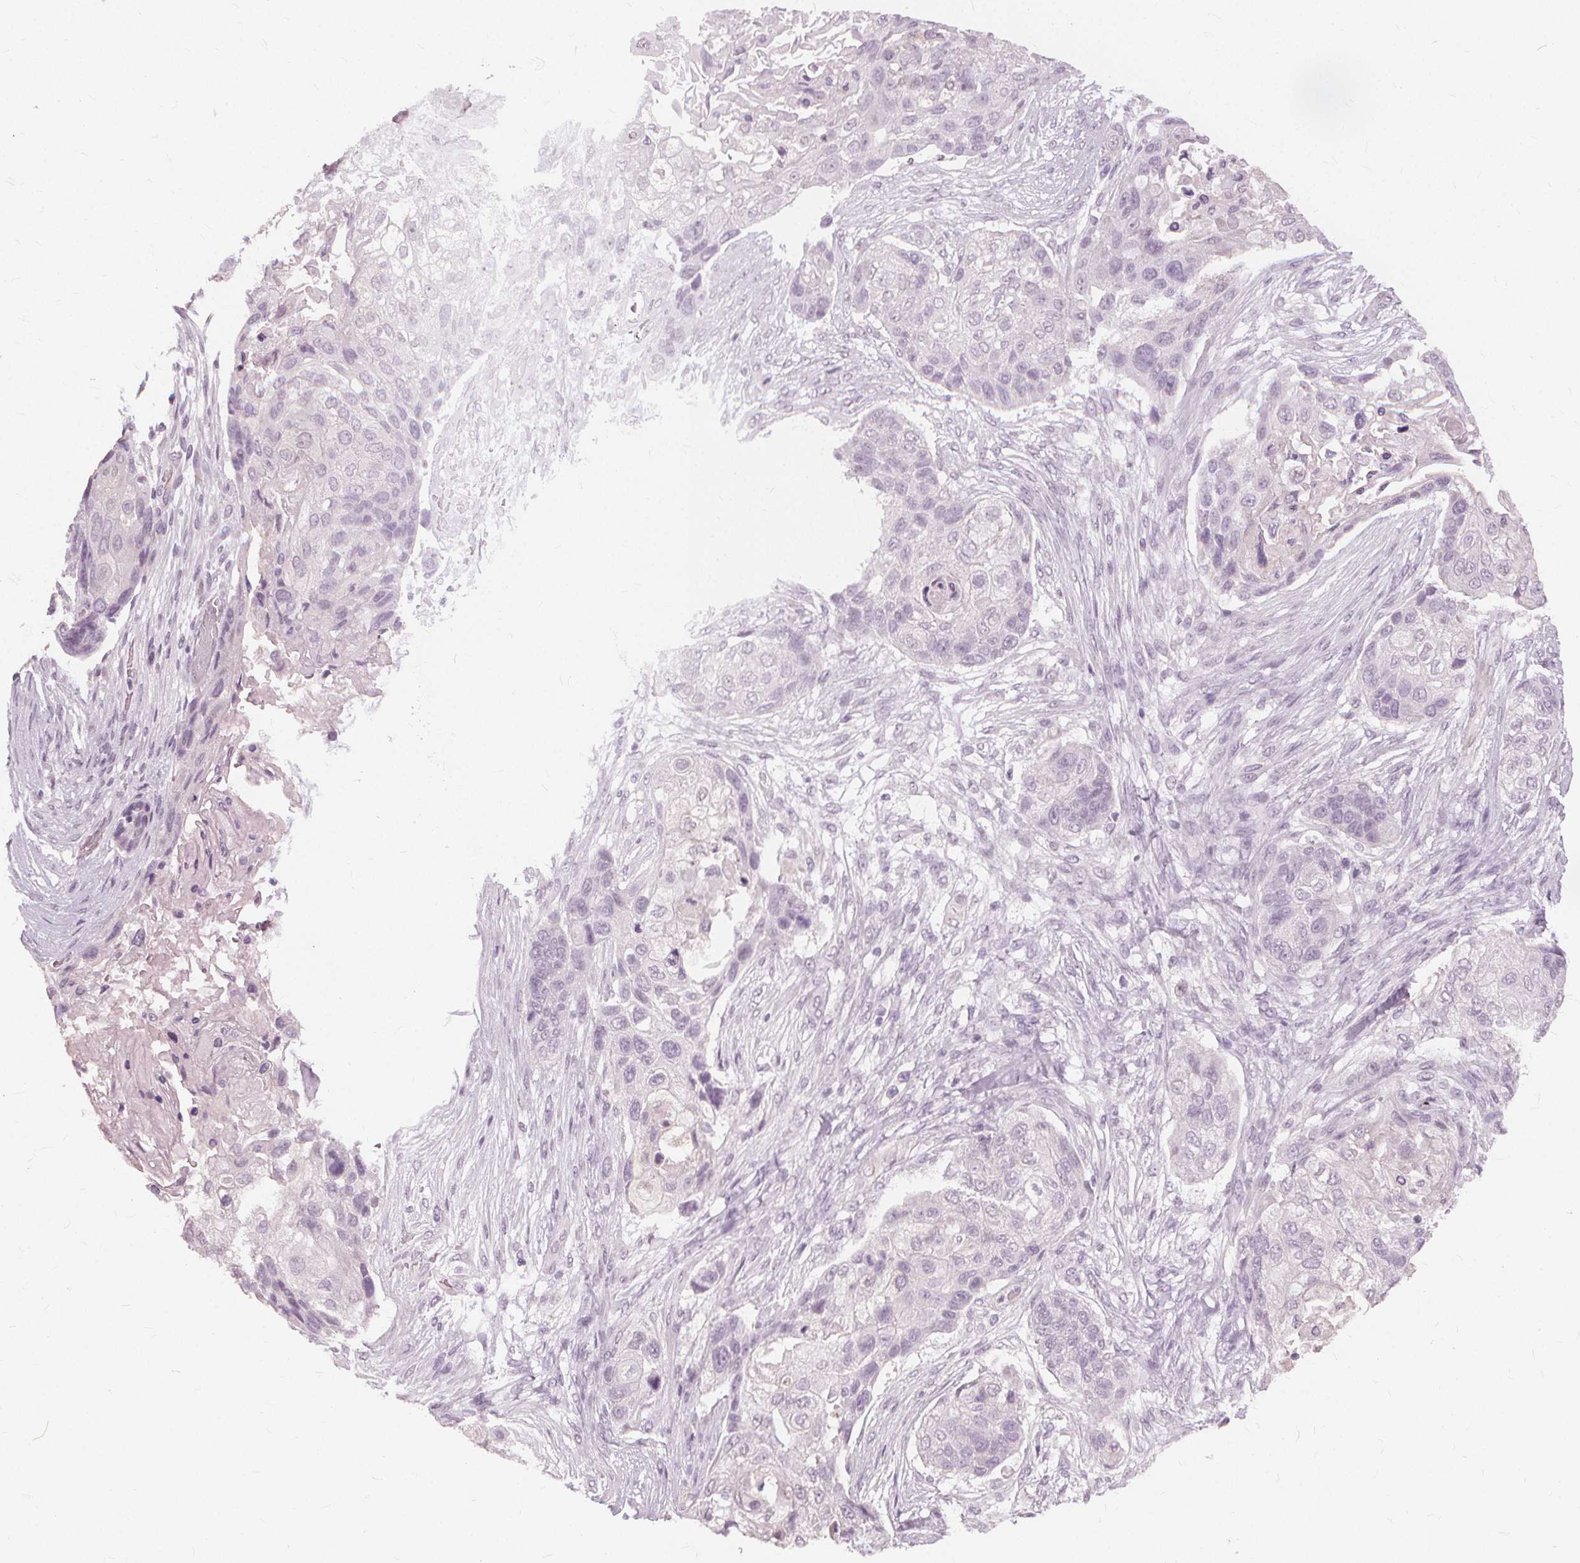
{"staining": {"intensity": "negative", "quantity": "none", "location": "none"}, "tissue": "lung cancer", "cell_type": "Tumor cells", "image_type": "cancer", "snomed": [{"axis": "morphology", "description": "Squamous cell carcinoma, NOS"}, {"axis": "topography", "description": "Lung"}], "caption": "This photomicrograph is of squamous cell carcinoma (lung) stained with immunohistochemistry (IHC) to label a protein in brown with the nuclei are counter-stained blue. There is no staining in tumor cells.", "gene": "SFTPD", "patient": {"sex": "male", "age": 69}}